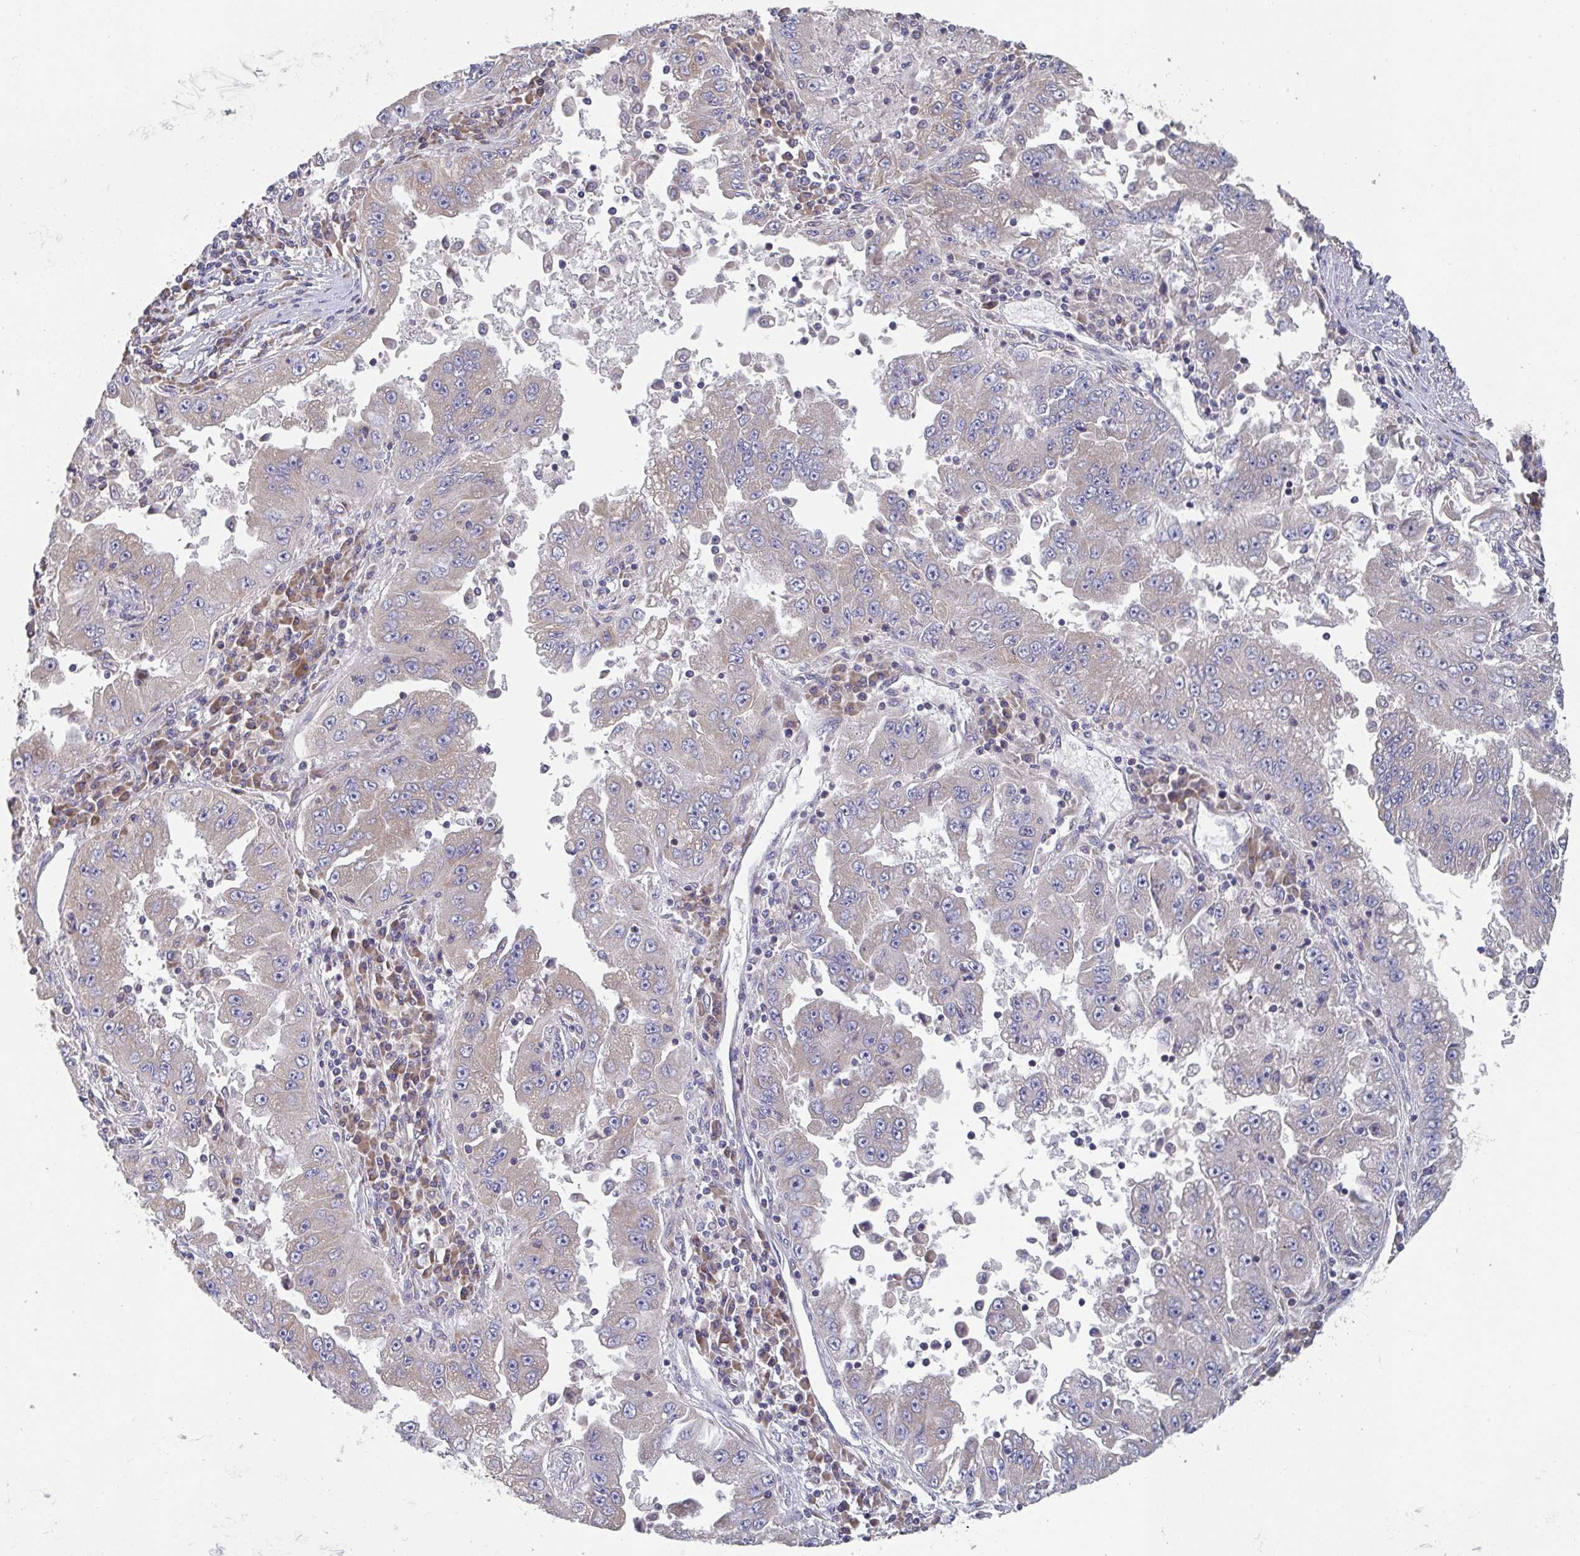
{"staining": {"intensity": "negative", "quantity": "none", "location": "none"}, "tissue": "lung cancer", "cell_type": "Tumor cells", "image_type": "cancer", "snomed": [{"axis": "morphology", "description": "Adenocarcinoma, NOS"}, {"axis": "morphology", "description": "Adenocarcinoma primary or metastatic"}, {"axis": "topography", "description": "Lung"}], "caption": "The micrograph shows no significant staining in tumor cells of lung cancer (adenocarcinoma primary or metastatic).", "gene": "ELOVL1", "patient": {"sex": "male", "age": 74}}